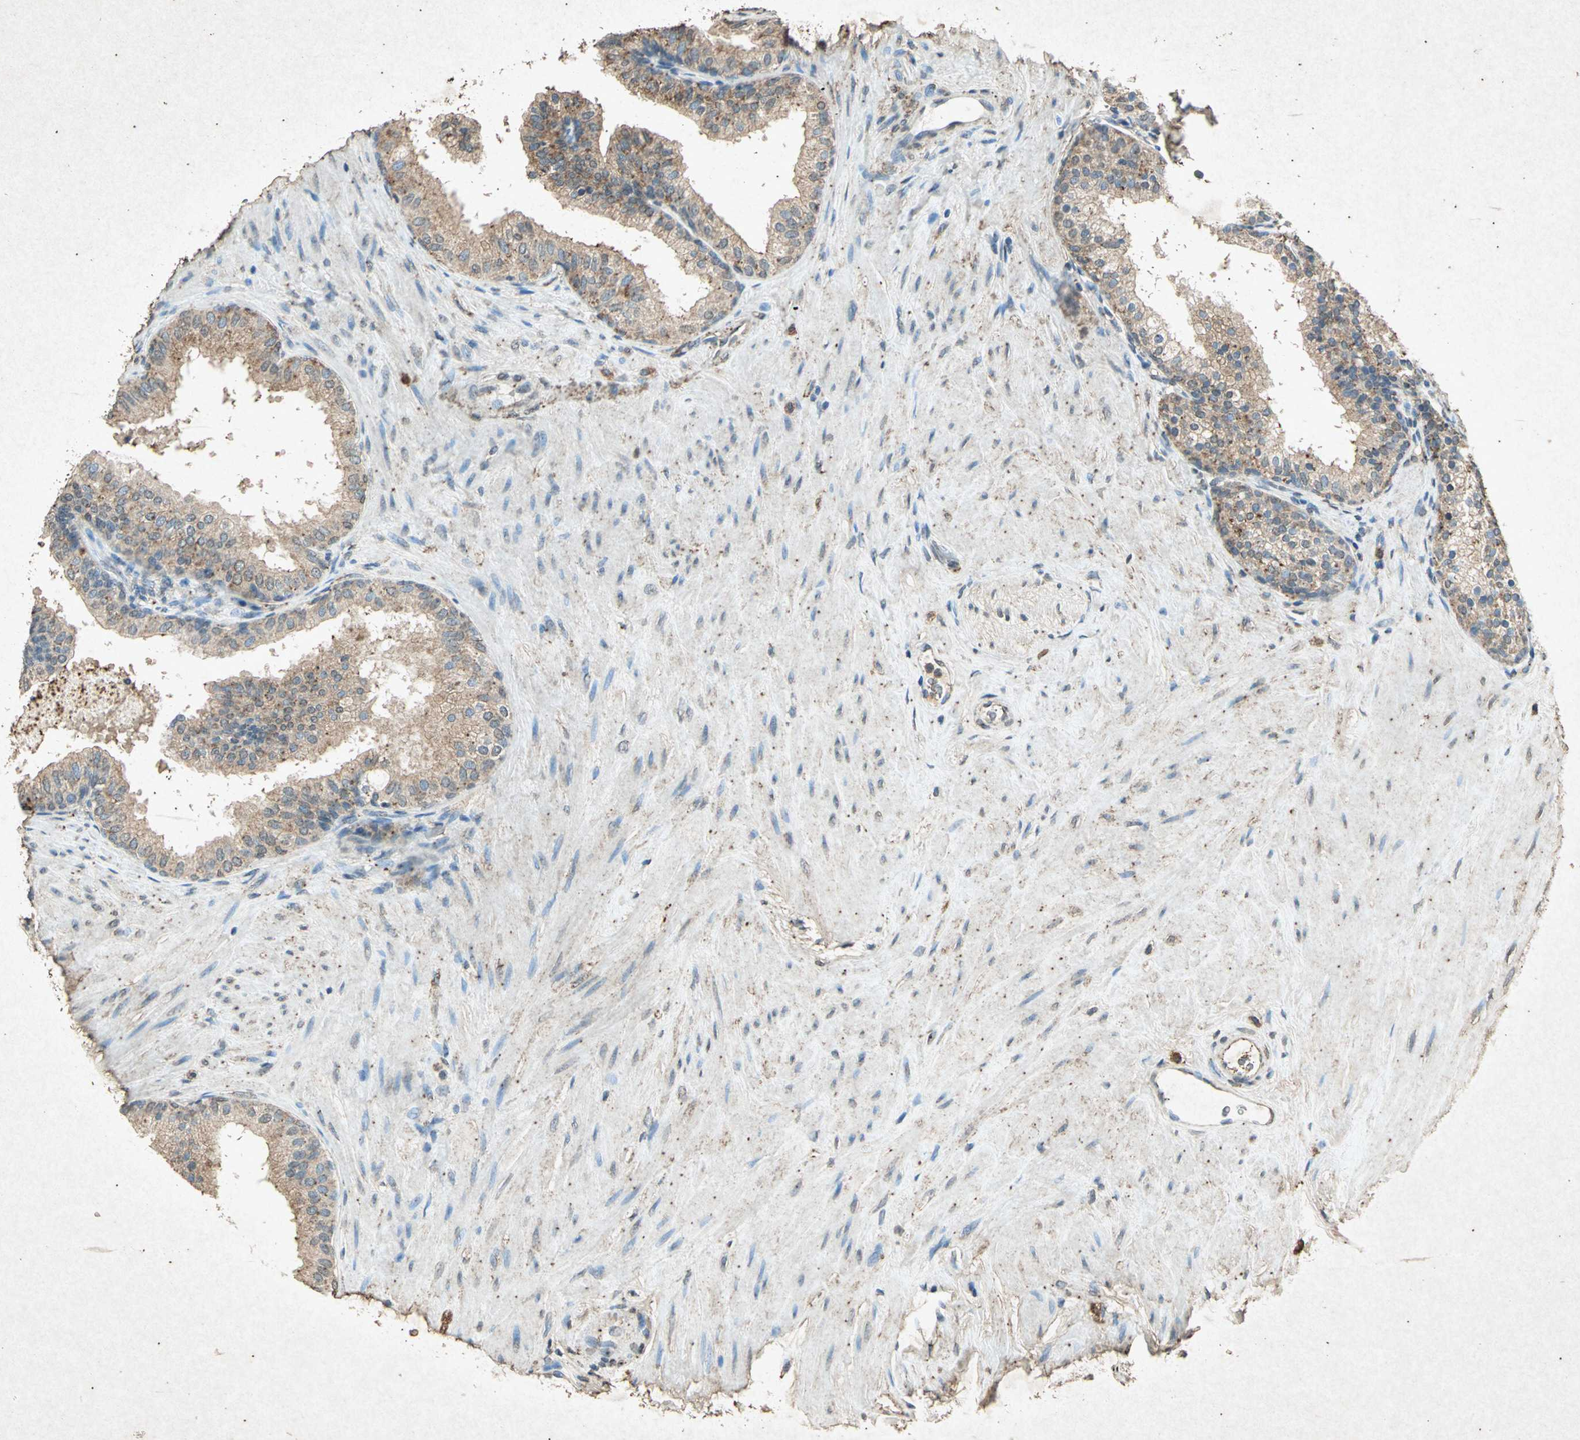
{"staining": {"intensity": "moderate", "quantity": ">75%", "location": "cytoplasmic/membranous"}, "tissue": "prostate", "cell_type": "Glandular cells", "image_type": "normal", "snomed": [{"axis": "morphology", "description": "Normal tissue, NOS"}, {"axis": "topography", "description": "Prostate"}], "caption": "Moderate cytoplasmic/membranous expression is identified in approximately >75% of glandular cells in normal prostate.", "gene": "PSEN1", "patient": {"sex": "male", "age": 60}}